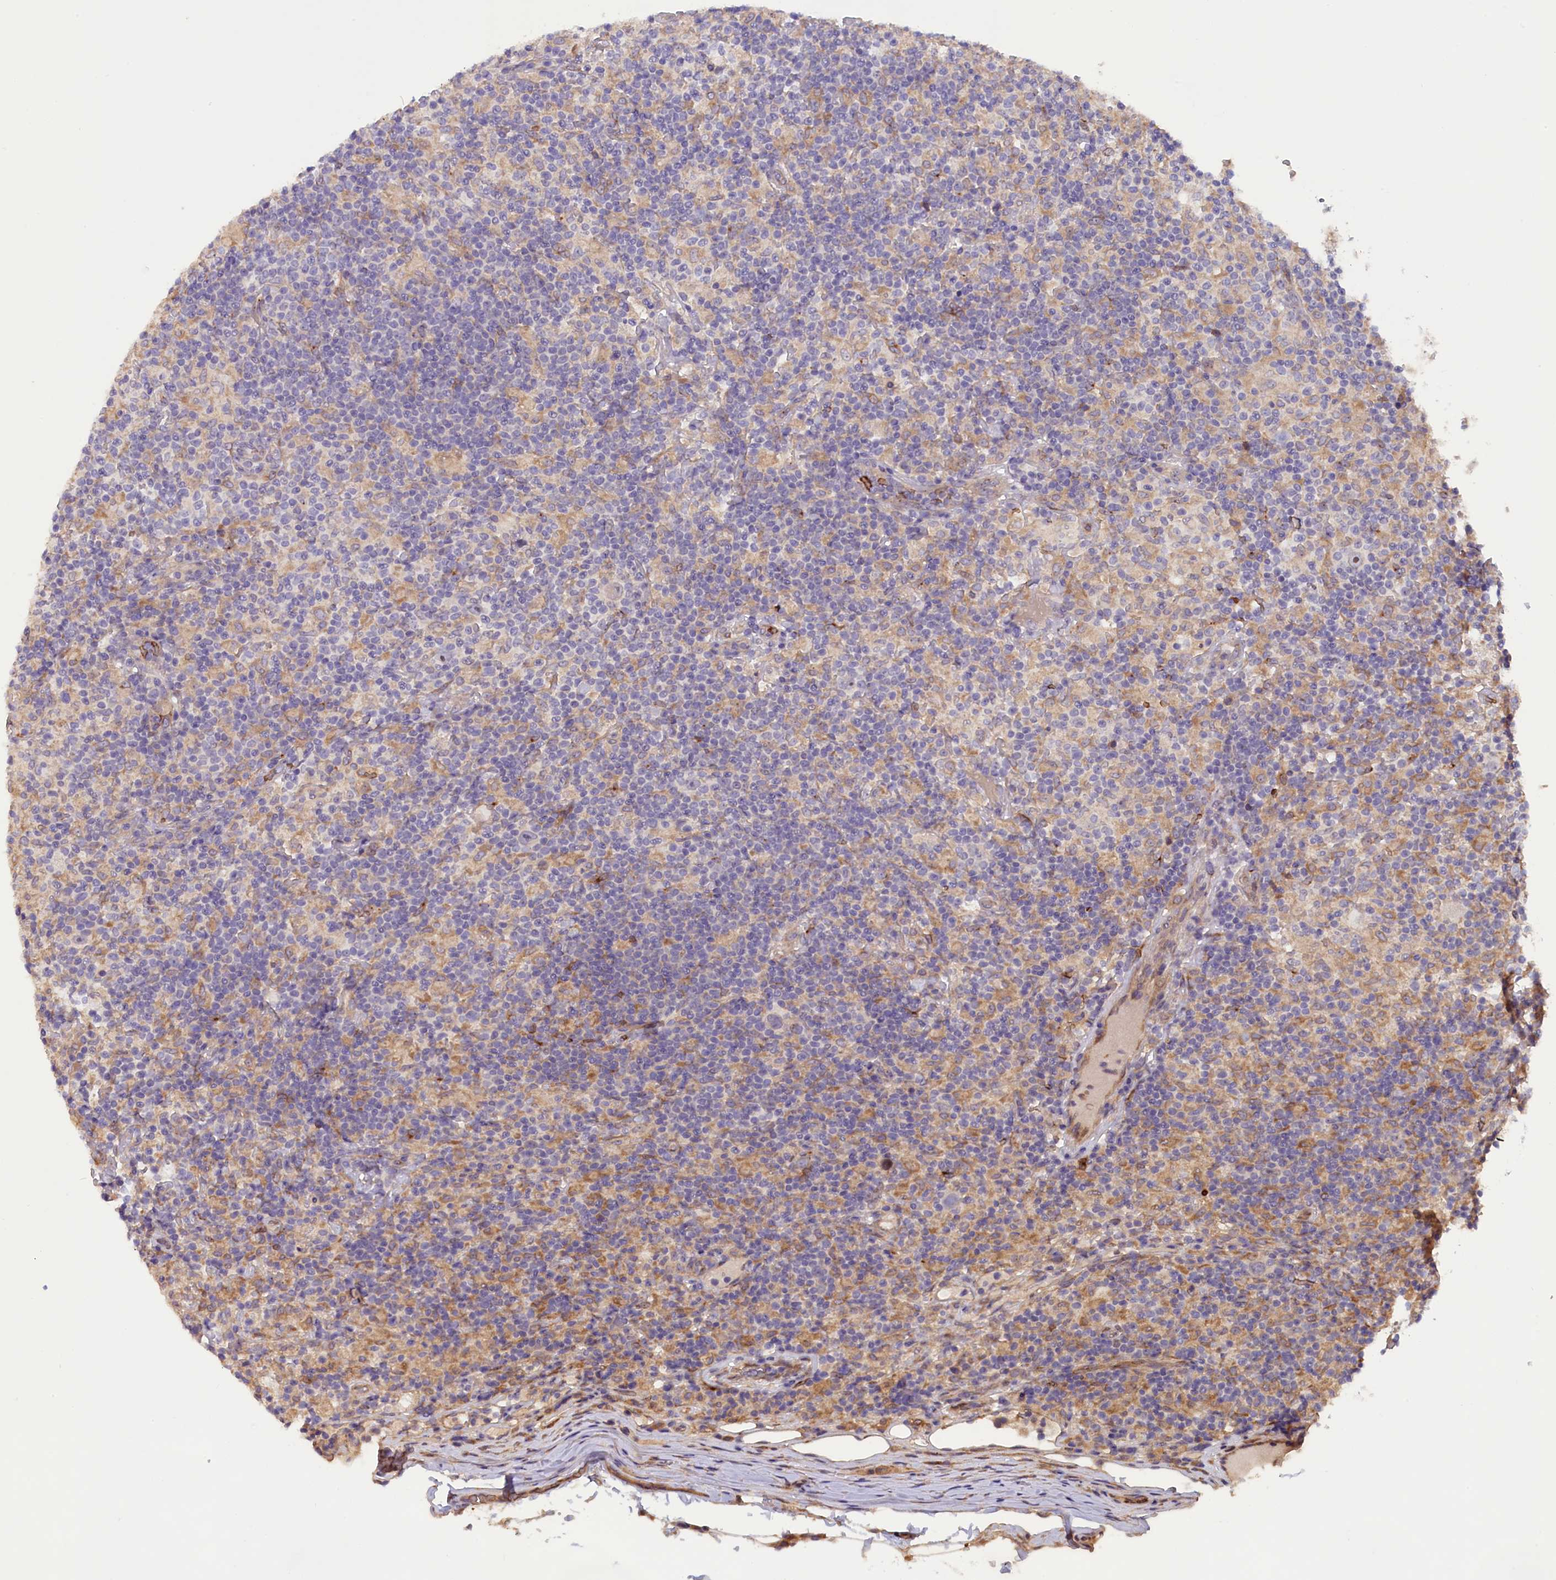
{"staining": {"intensity": "negative", "quantity": "none", "location": "none"}, "tissue": "lymphoma", "cell_type": "Tumor cells", "image_type": "cancer", "snomed": [{"axis": "morphology", "description": "Hodgkin's disease, NOS"}, {"axis": "topography", "description": "Lymph node"}], "caption": "Tumor cells show no significant staining in lymphoma.", "gene": "CCDC9B", "patient": {"sex": "male", "age": 70}}